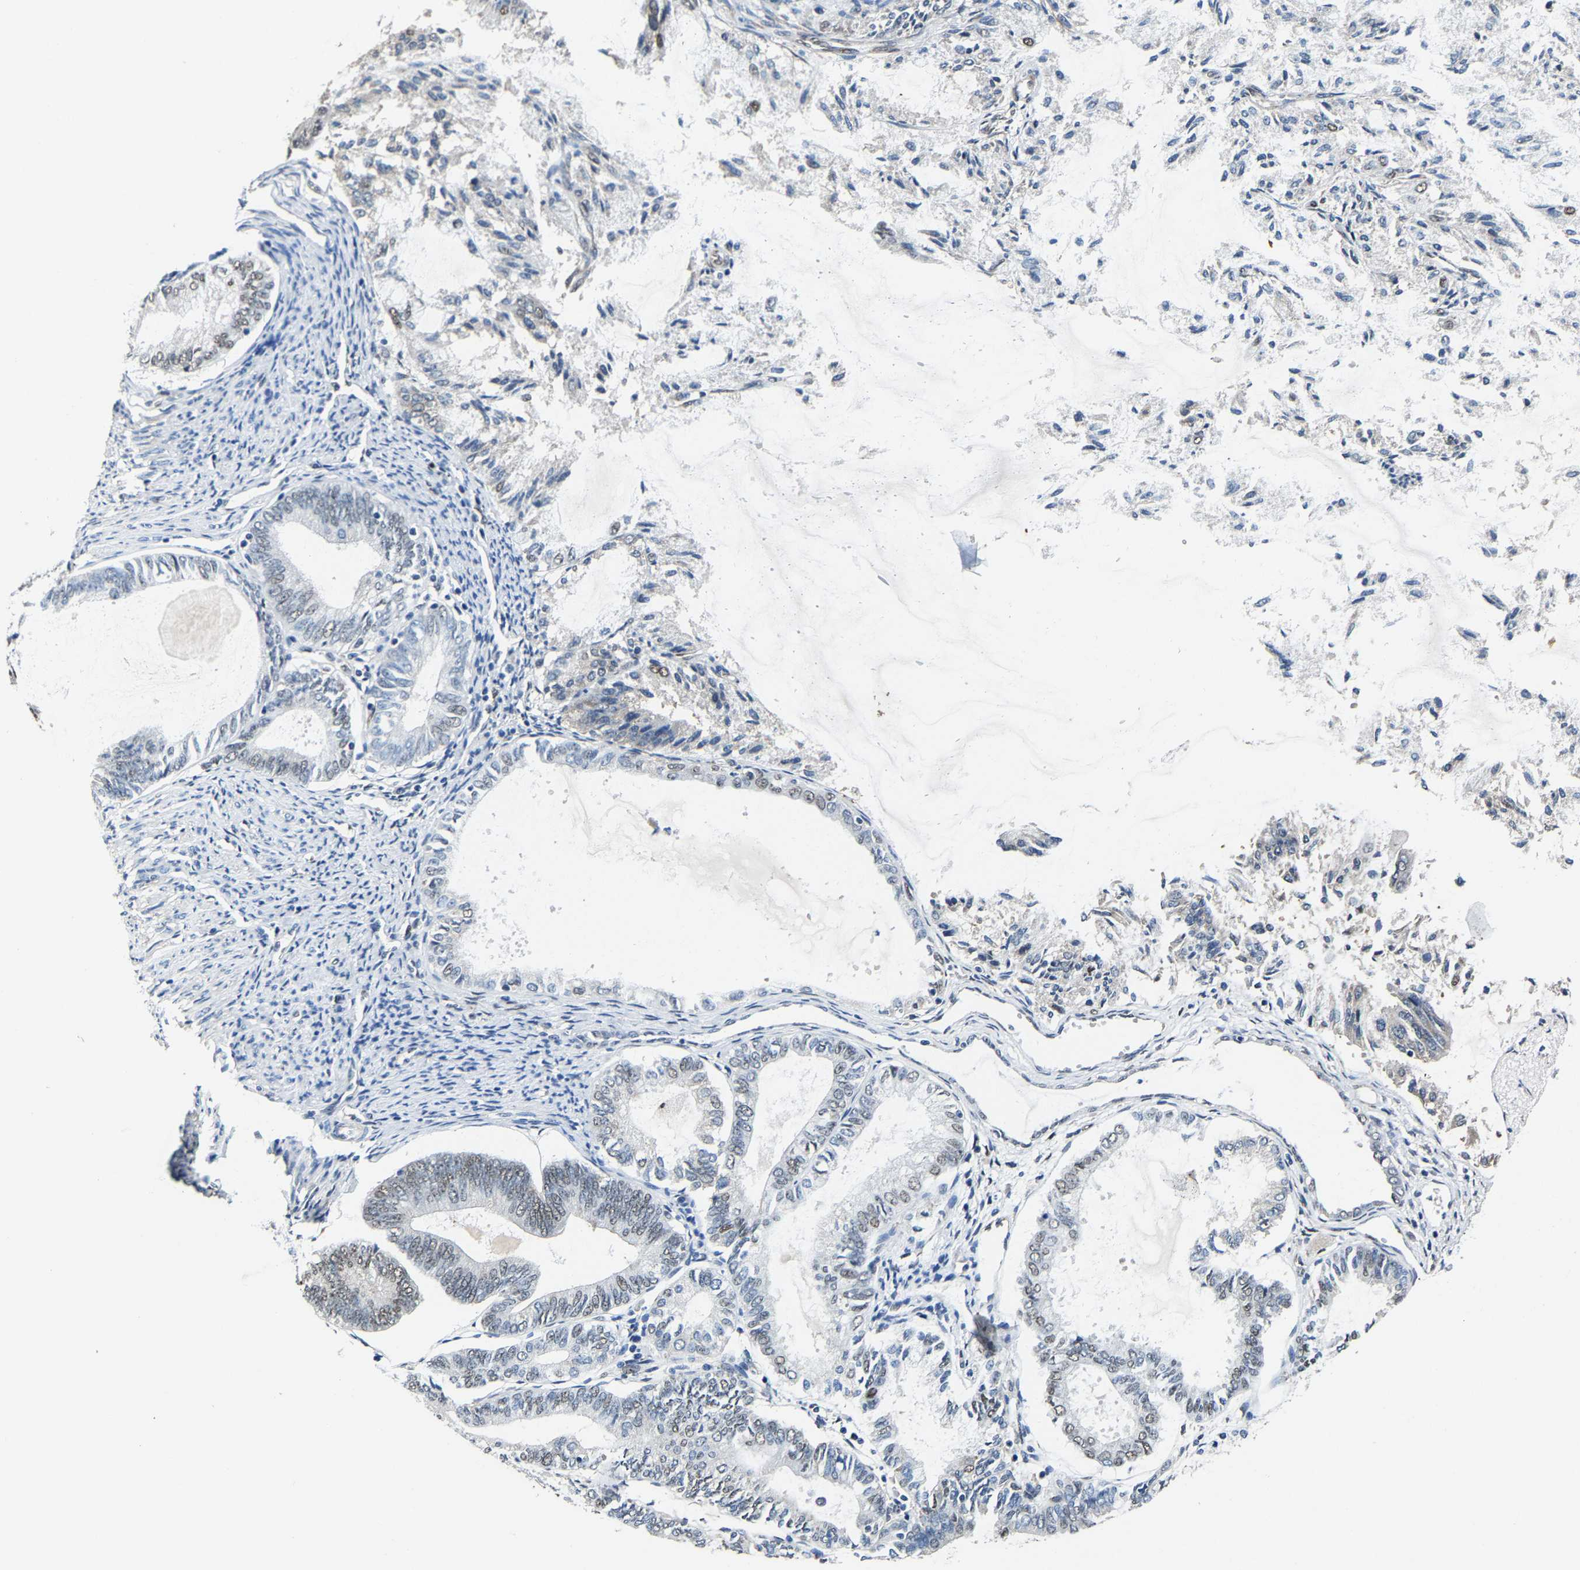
{"staining": {"intensity": "weak", "quantity": "25%-75%", "location": "nuclear"}, "tissue": "endometrial cancer", "cell_type": "Tumor cells", "image_type": "cancer", "snomed": [{"axis": "morphology", "description": "Adenocarcinoma, NOS"}, {"axis": "topography", "description": "Endometrium"}], "caption": "A high-resolution image shows IHC staining of endometrial adenocarcinoma, which shows weak nuclear expression in approximately 25%-75% of tumor cells.", "gene": "METTL1", "patient": {"sex": "female", "age": 86}}